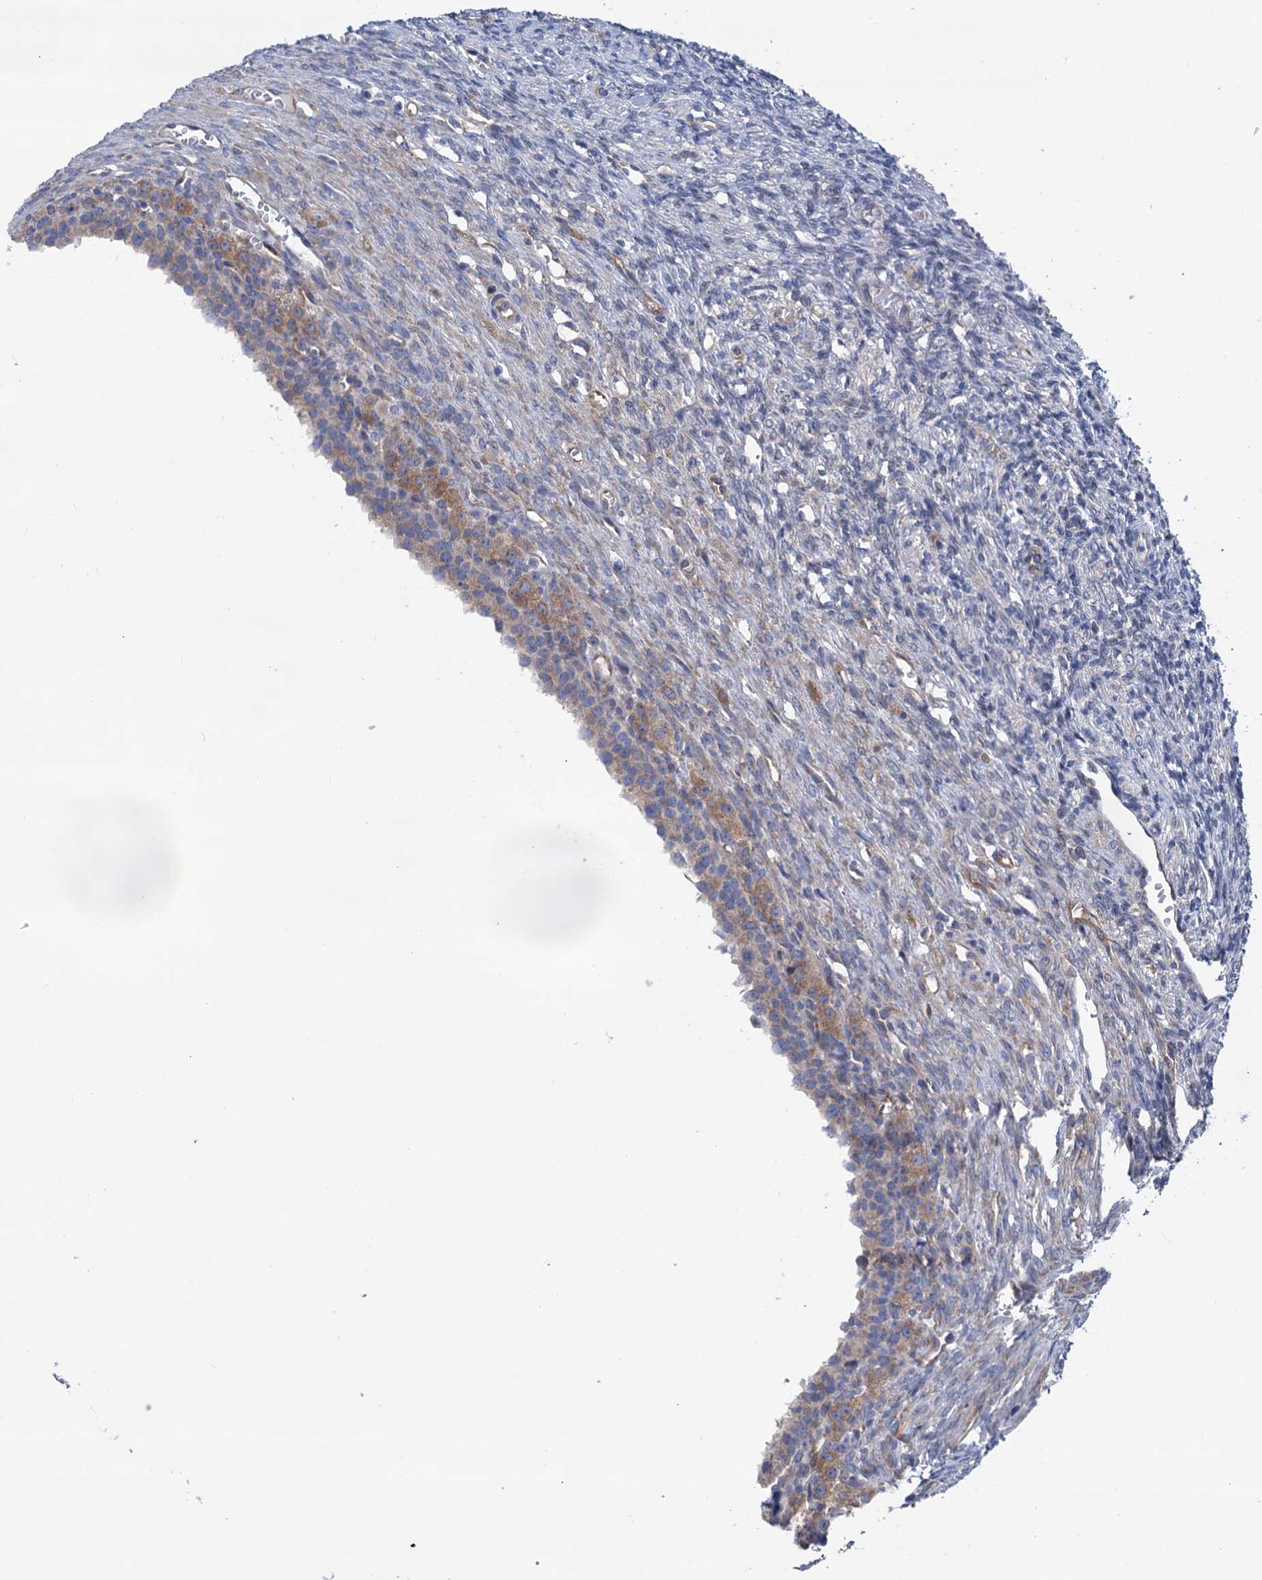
{"staining": {"intensity": "negative", "quantity": "none", "location": "none"}, "tissue": "ovary", "cell_type": "Ovarian stroma cells", "image_type": "normal", "snomed": [{"axis": "morphology", "description": "Normal tissue, NOS"}, {"axis": "topography", "description": "Ovary"}], "caption": "Human ovary stained for a protein using immunohistochemistry (IHC) exhibits no positivity in ovarian stroma cells.", "gene": "ZNRD2", "patient": {"sex": "female", "age": 27}}